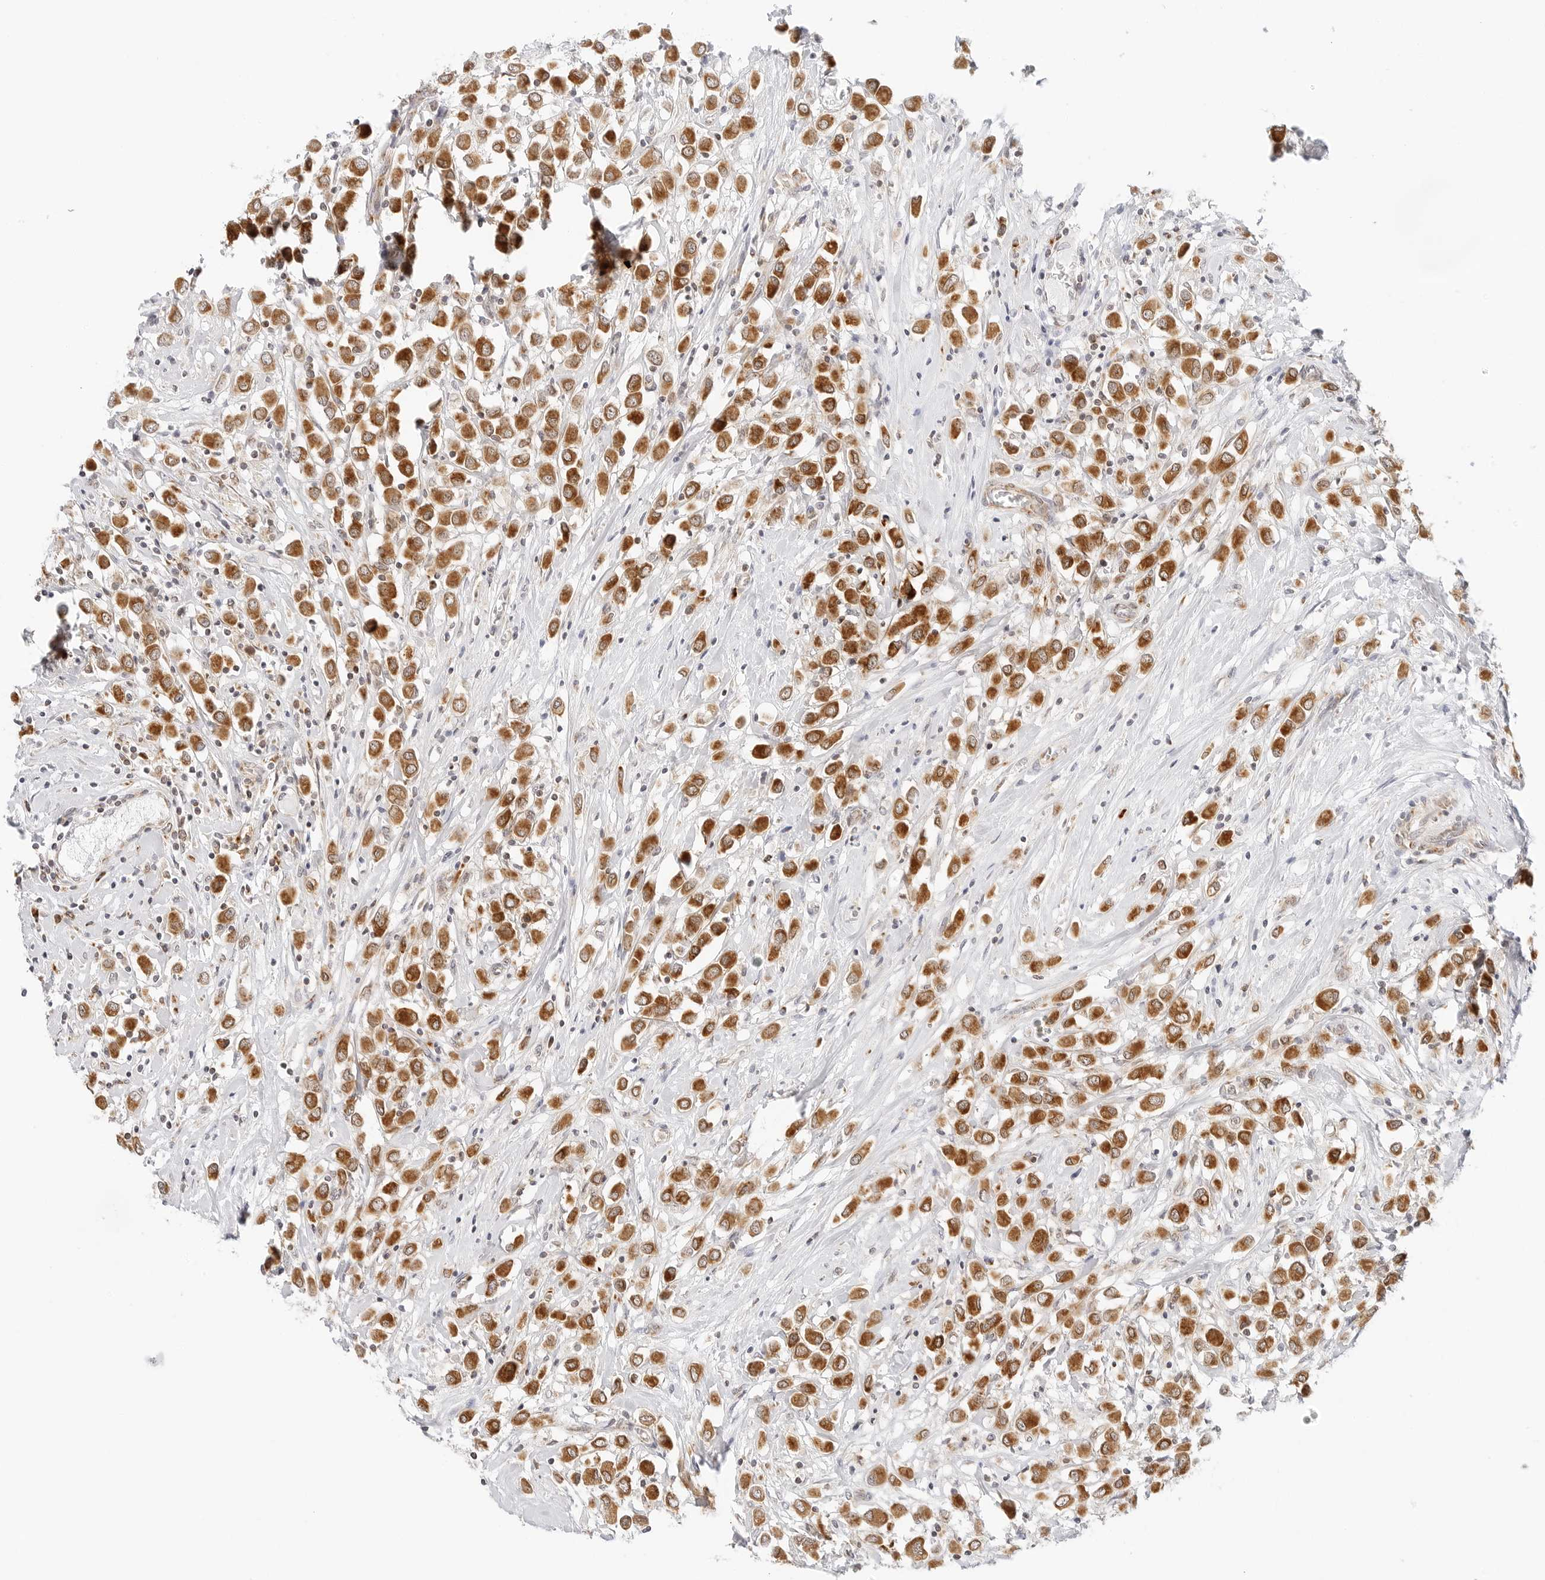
{"staining": {"intensity": "strong", "quantity": ">75%", "location": "cytoplasmic/membranous"}, "tissue": "breast cancer", "cell_type": "Tumor cells", "image_type": "cancer", "snomed": [{"axis": "morphology", "description": "Duct carcinoma"}, {"axis": "topography", "description": "Breast"}], "caption": "Immunohistochemical staining of human breast cancer (intraductal carcinoma) reveals strong cytoplasmic/membranous protein expression in about >75% of tumor cells.", "gene": "FH", "patient": {"sex": "female", "age": 61}}